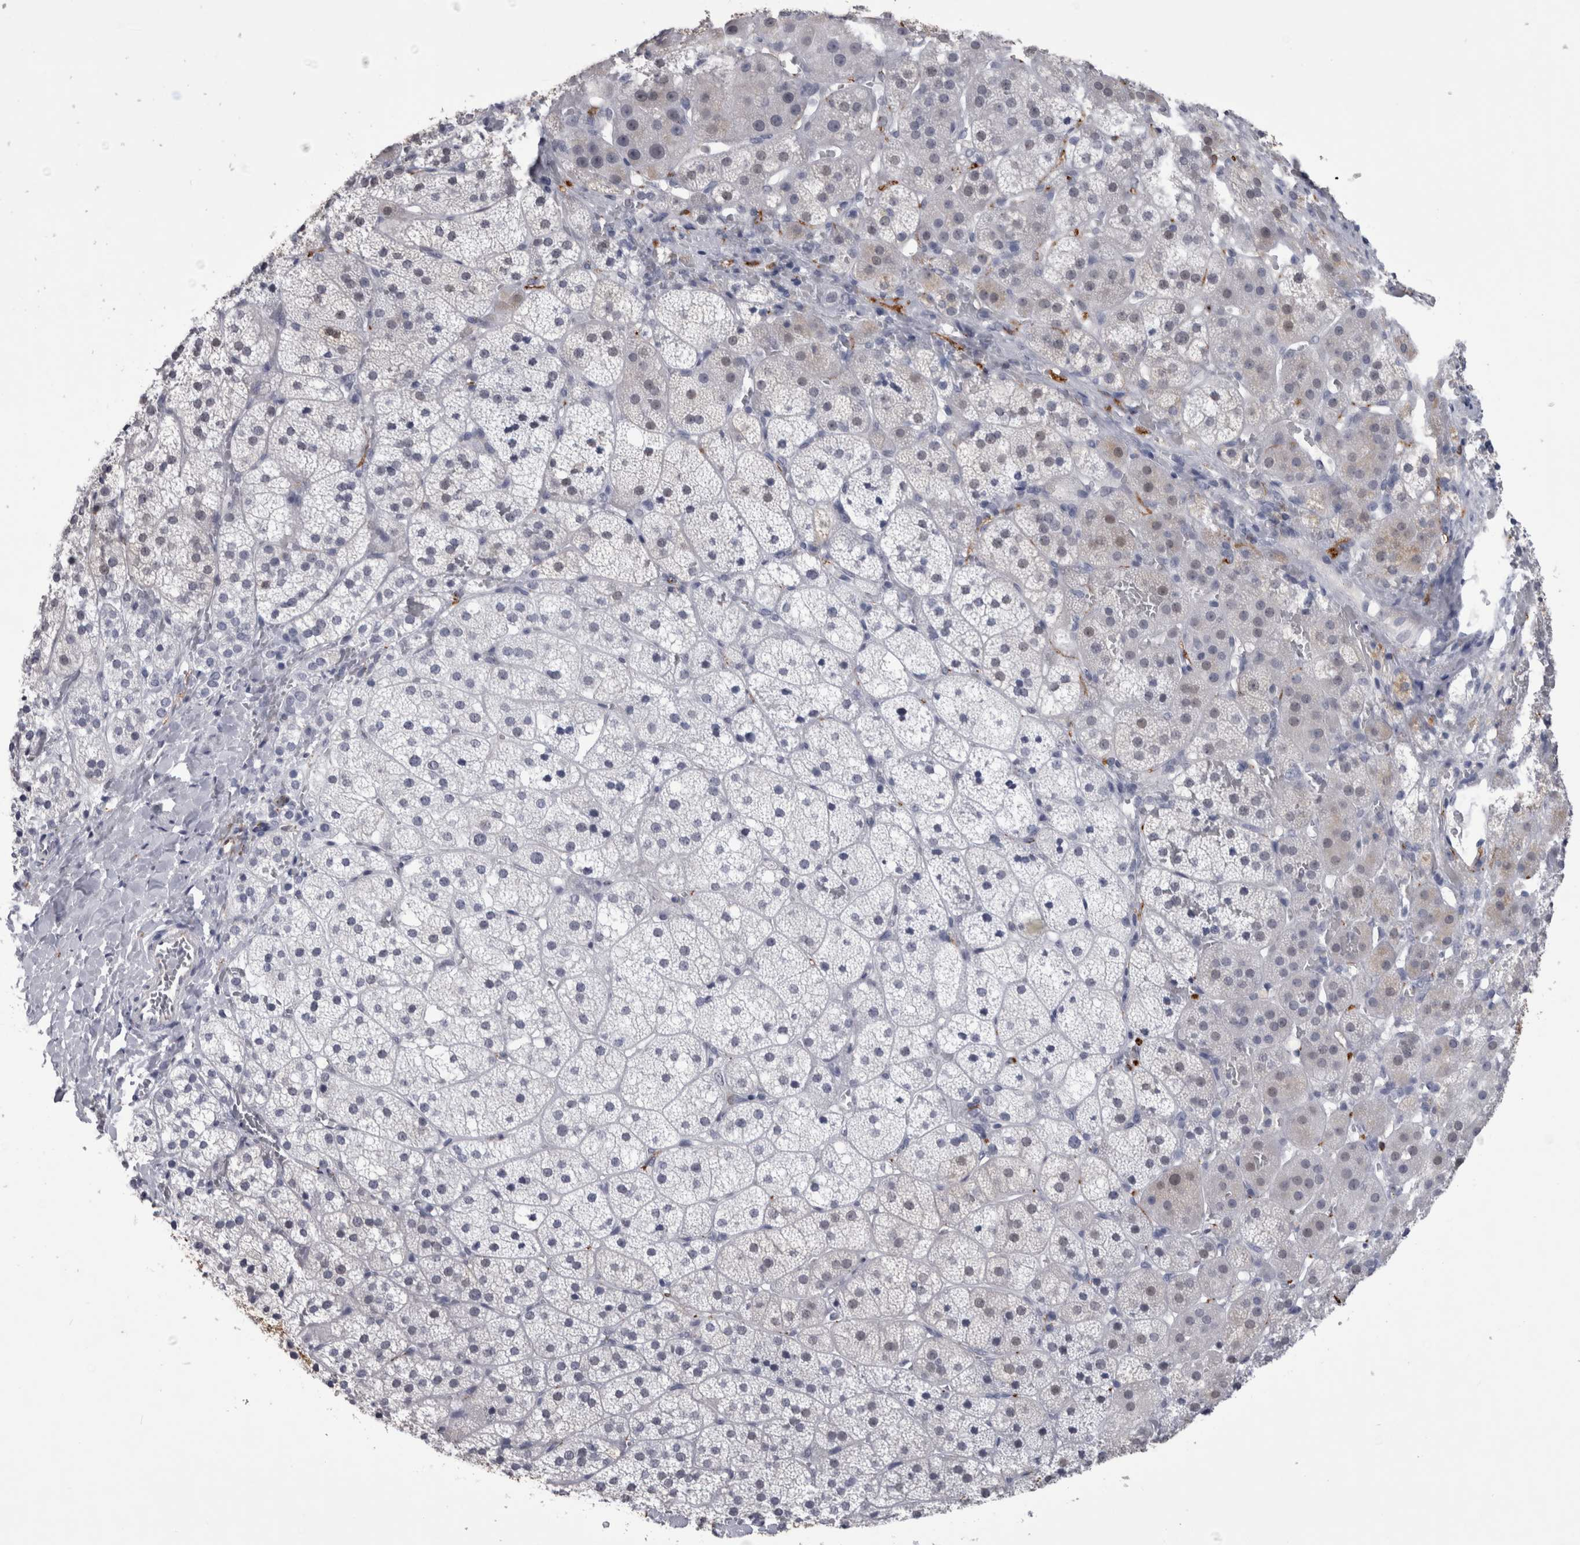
{"staining": {"intensity": "weak", "quantity": "<25%", "location": "cytoplasmic/membranous,nuclear"}, "tissue": "adrenal gland", "cell_type": "Glandular cells", "image_type": "normal", "snomed": [{"axis": "morphology", "description": "Normal tissue, NOS"}, {"axis": "topography", "description": "Adrenal gland"}], "caption": "IHC micrograph of unremarkable adrenal gland: adrenal gland stained with DAB (3,3'-diaminobenzidine) demonstrates no significant protein staining in glandular cells. Brightfield microscopy of immunohistochemistry (IHC) stained with DAB (brown) and hematoxylin (blue), captured at high magnification.", "gene": "ACOT7", "patient": {"sex": "female", "age": 44}}